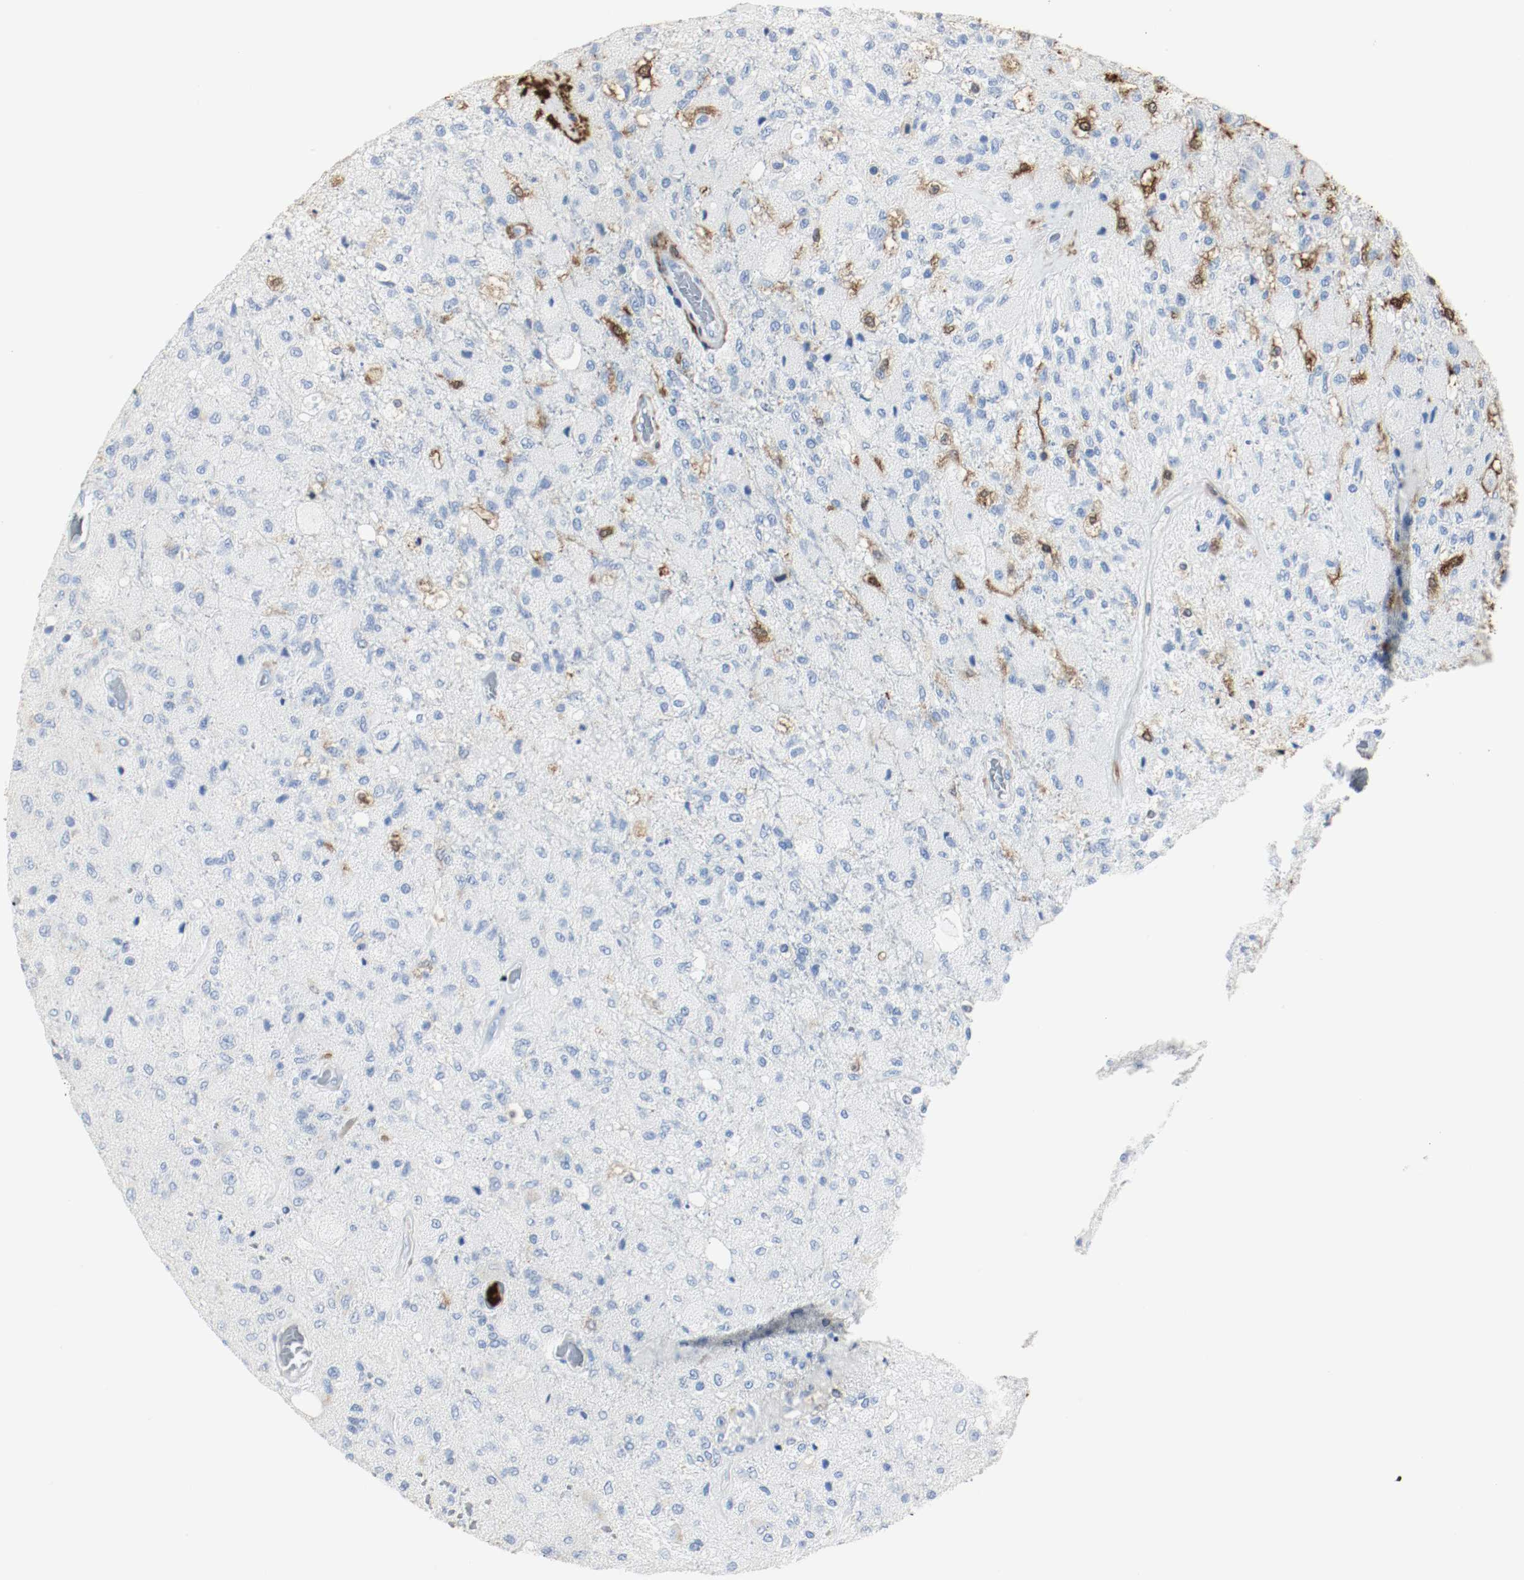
{"staining": {"intensity": "negative", "quantity": "none", "location": "none"}, "tissue": "glioma", "cell_type": "Tumor cells", "image_type": "cancer", "snomed": [{"axis": "morphology", "description": "Normal tissue, NOS"}, {"axis": "morphology", "description": "Glioma, malignant, High grade"}, {"axis": "topography", "description": "Cerebral cortex"}], "caption": "High magnification brightfield microscopy of high-grade glioma (malignant) stained with DAB (brown) and counterstained with hematoxylin (blue): tumor cells show no significant positivity.", "gene": "S100A9", "patient": {"sex": "male", "age": 77}}